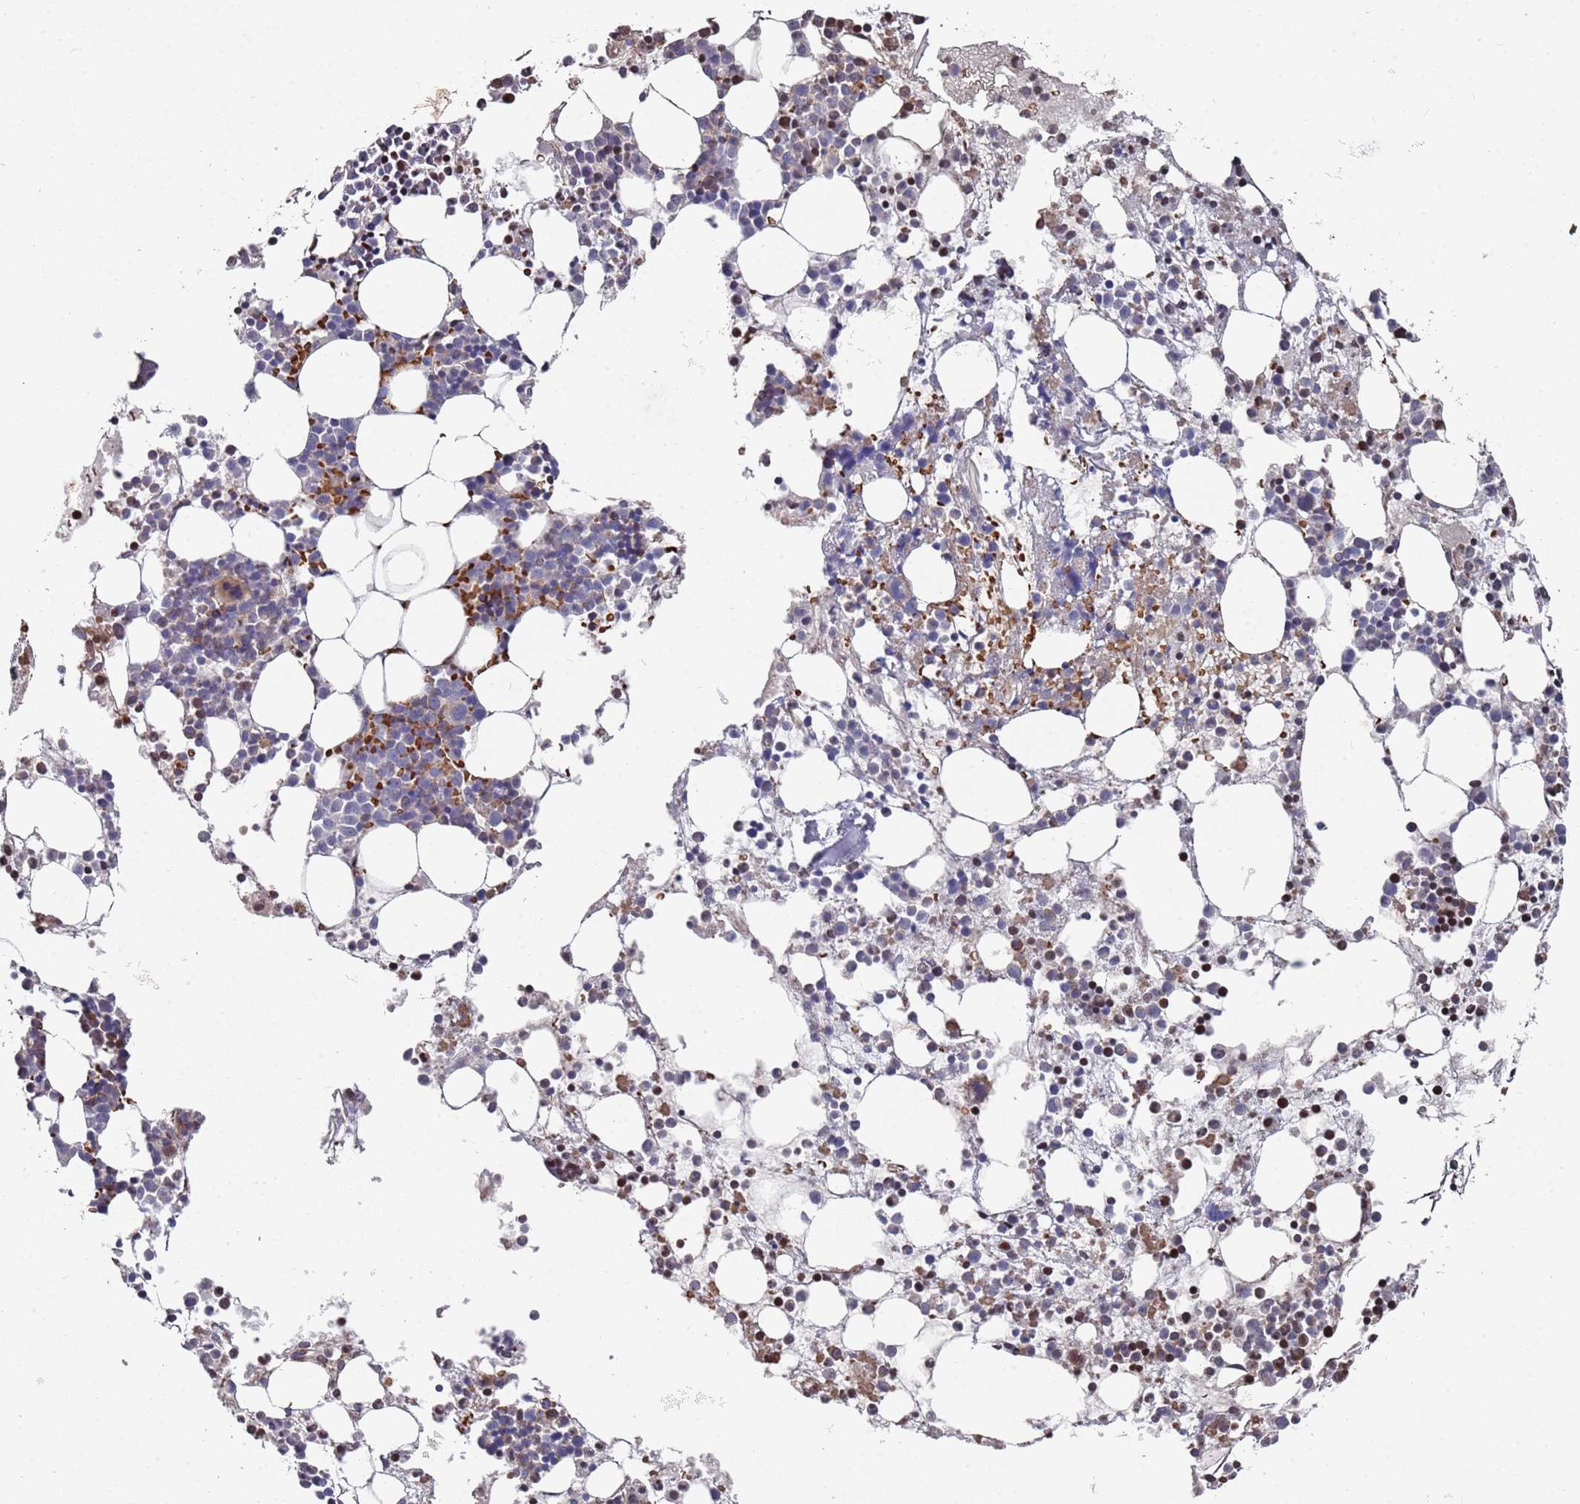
{"staining": {"intensity": "negative", "quantity": "none", "location": "none"}, "tissue": "bone marrow", "cell_type": "Hematopoietic cells", "image_type": "normal", "snomed": [{"axis": "morphology", "description": "Normal tissue, NOS"}, {"axis": "topography", "description": "Bone marrow"}], "caption": "A histopathology image of bone marrow stained for a protein reveals no brown staining in hematopoietic cells.", "gene": "LACC1", "patient": {"sex": "male", "age": 22}}